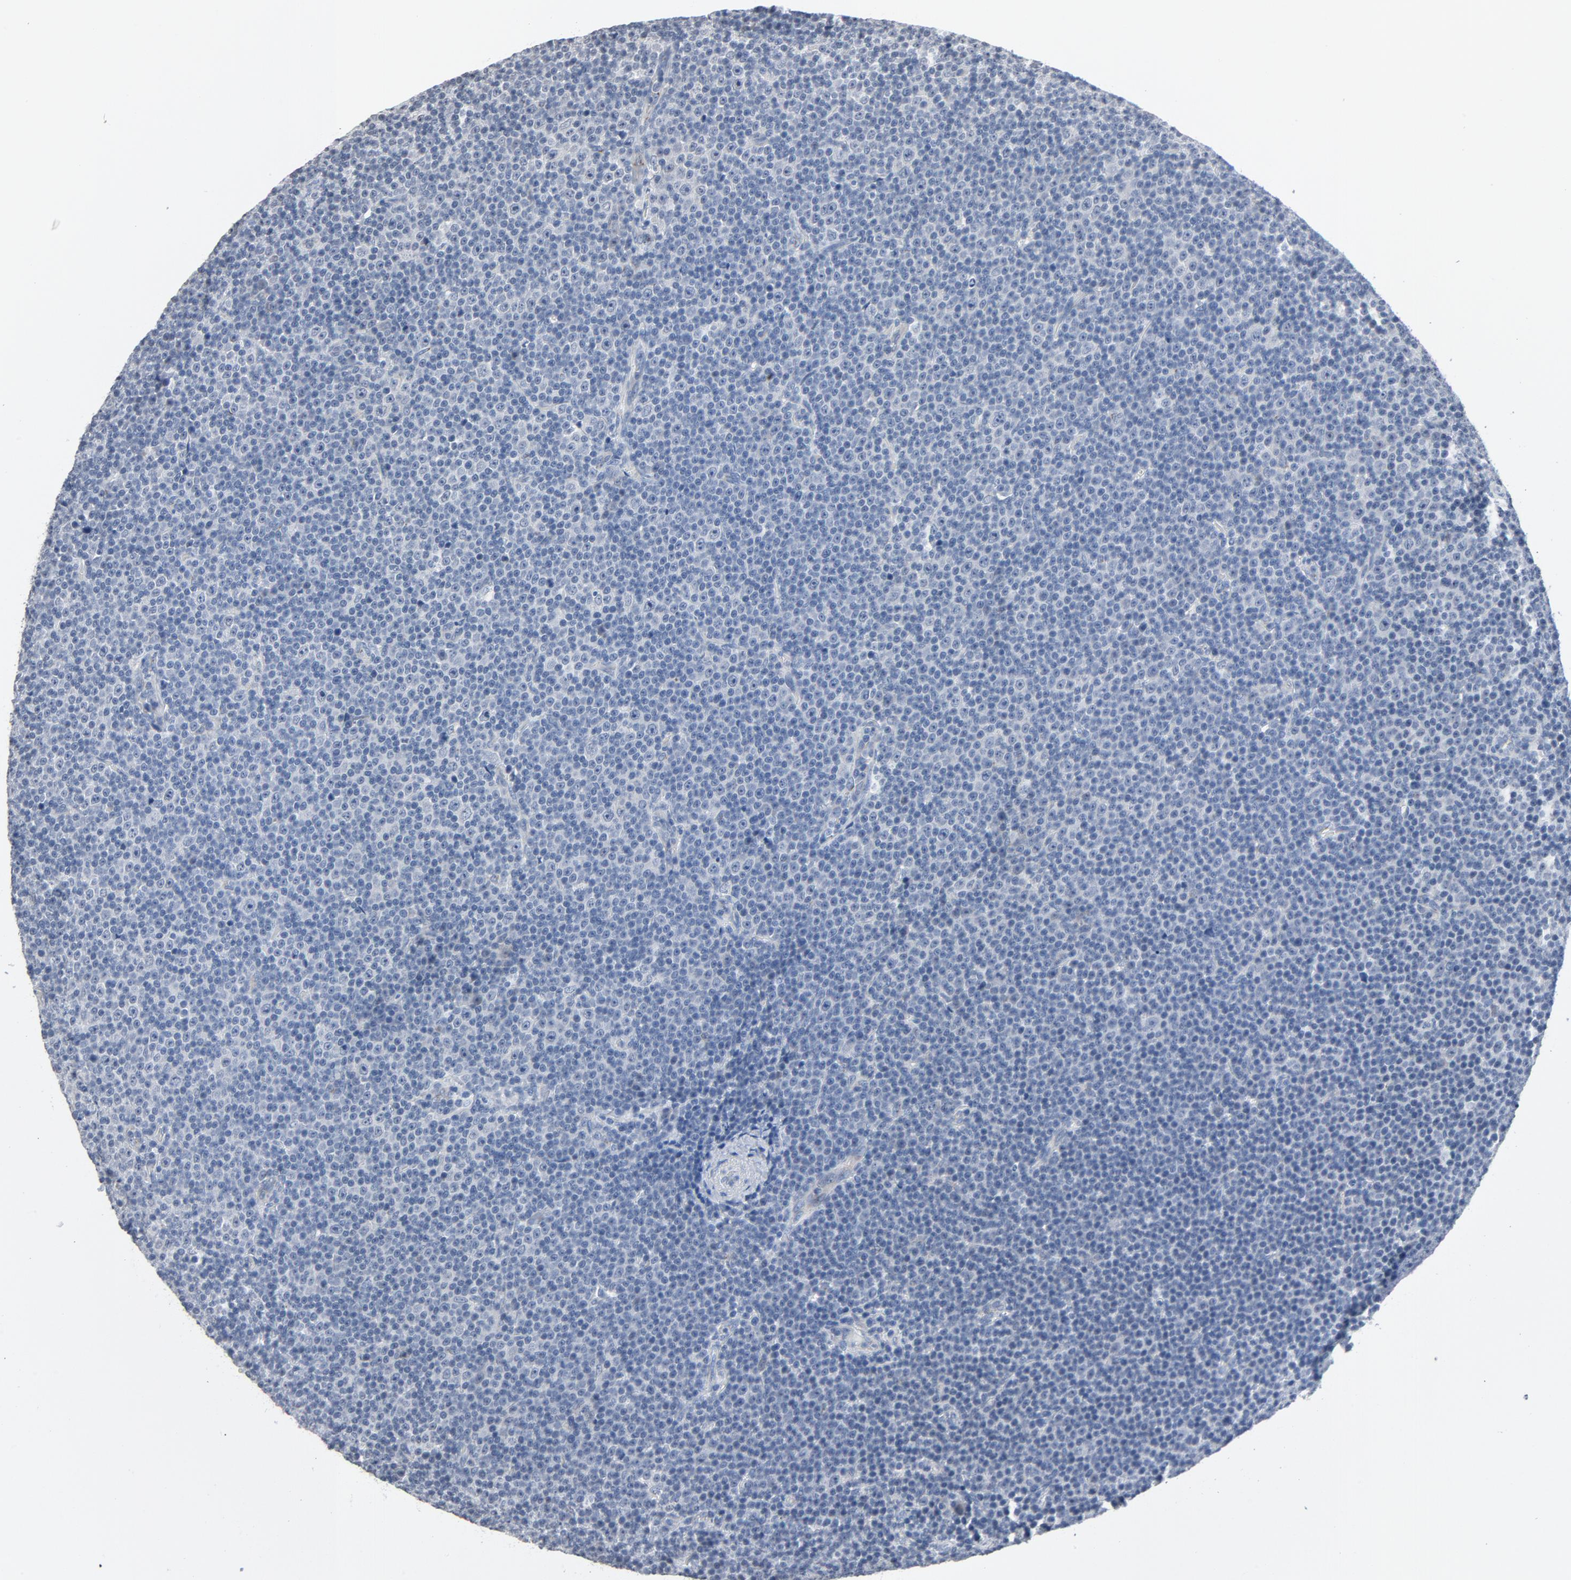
{"staining": {"intensity": "negative", "quantity": "none", "location": "none"}, "tissue": "lymphoma", "cell_type": "Tumor cells", "image_type": "cancer", "snomed": [{"axis": "morphology", "description": "Malignant lymphoma, non-Hodgkin's type, Low grade"}, {"axis": "topography", "description": "Lymph node"}], "caption": "This is an immunohistochemistry (IHC) micrograph of lymphoma. There is no staining in tumor cells.", "gene": "YIPF6", "patient": {"sex": "female", "age": 67}}